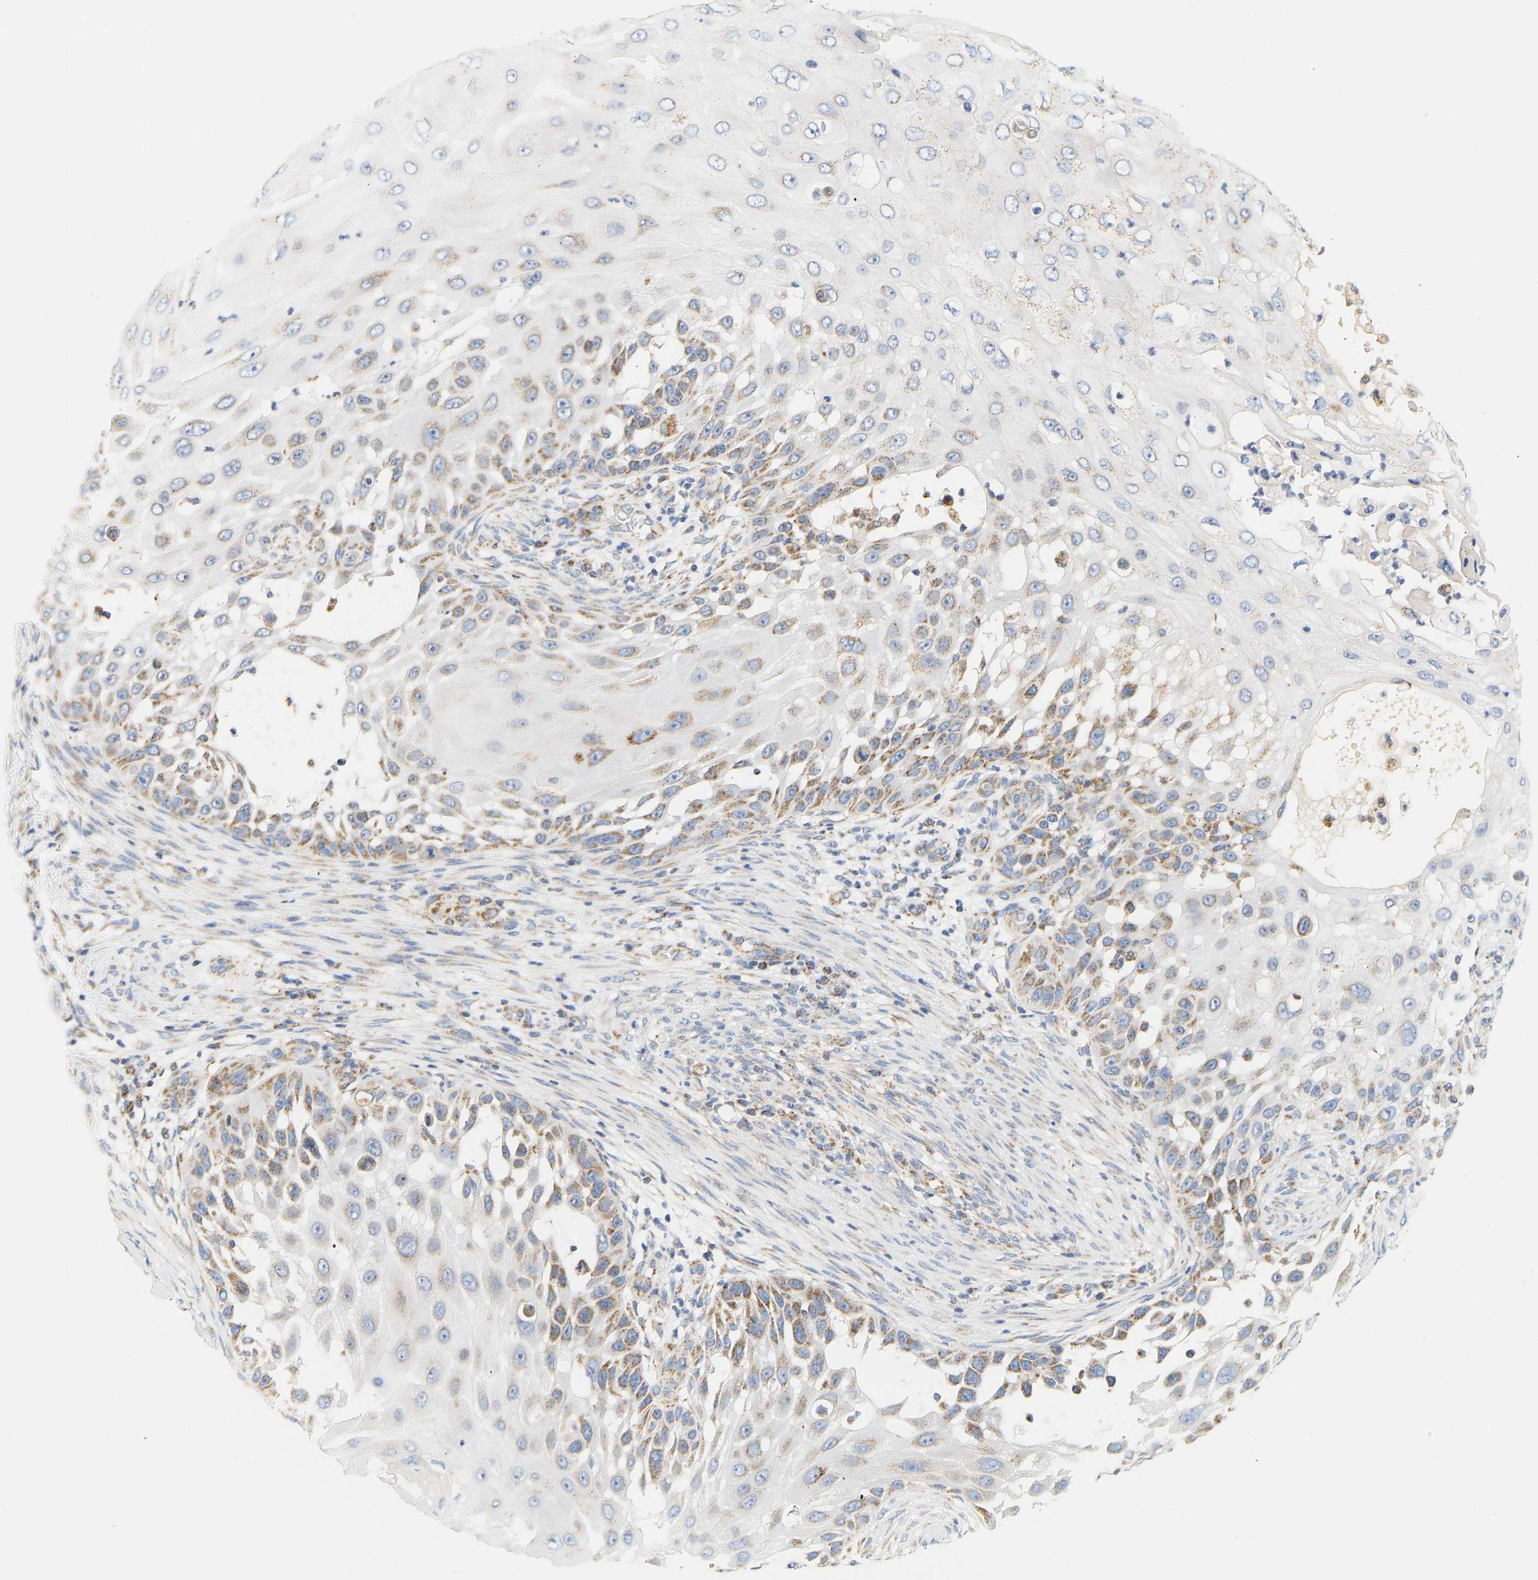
{"staining": {"intensity": "moderate", "quantity": "25%-75%", "location": "cytoplasmic/membranous"}, "tissue": "skin cancer", "cell_type": "Tumor cells", "image_type": "cancer", "snomed": [{"axis": "morphology", "description": "Squamous cell carcinoma, NOS"}, {"axis": "topography", "description": "Skin"}], "caption": "There is medium levels of moderate cytoplasmic/membranous expression in tumor cells of skin cancer (squamous cell carcinoma), as demonstrated by immunohistochemical staining (brown color).", "gene": "GRPEL2", "patient": {"sex": "female", "age": 44}}